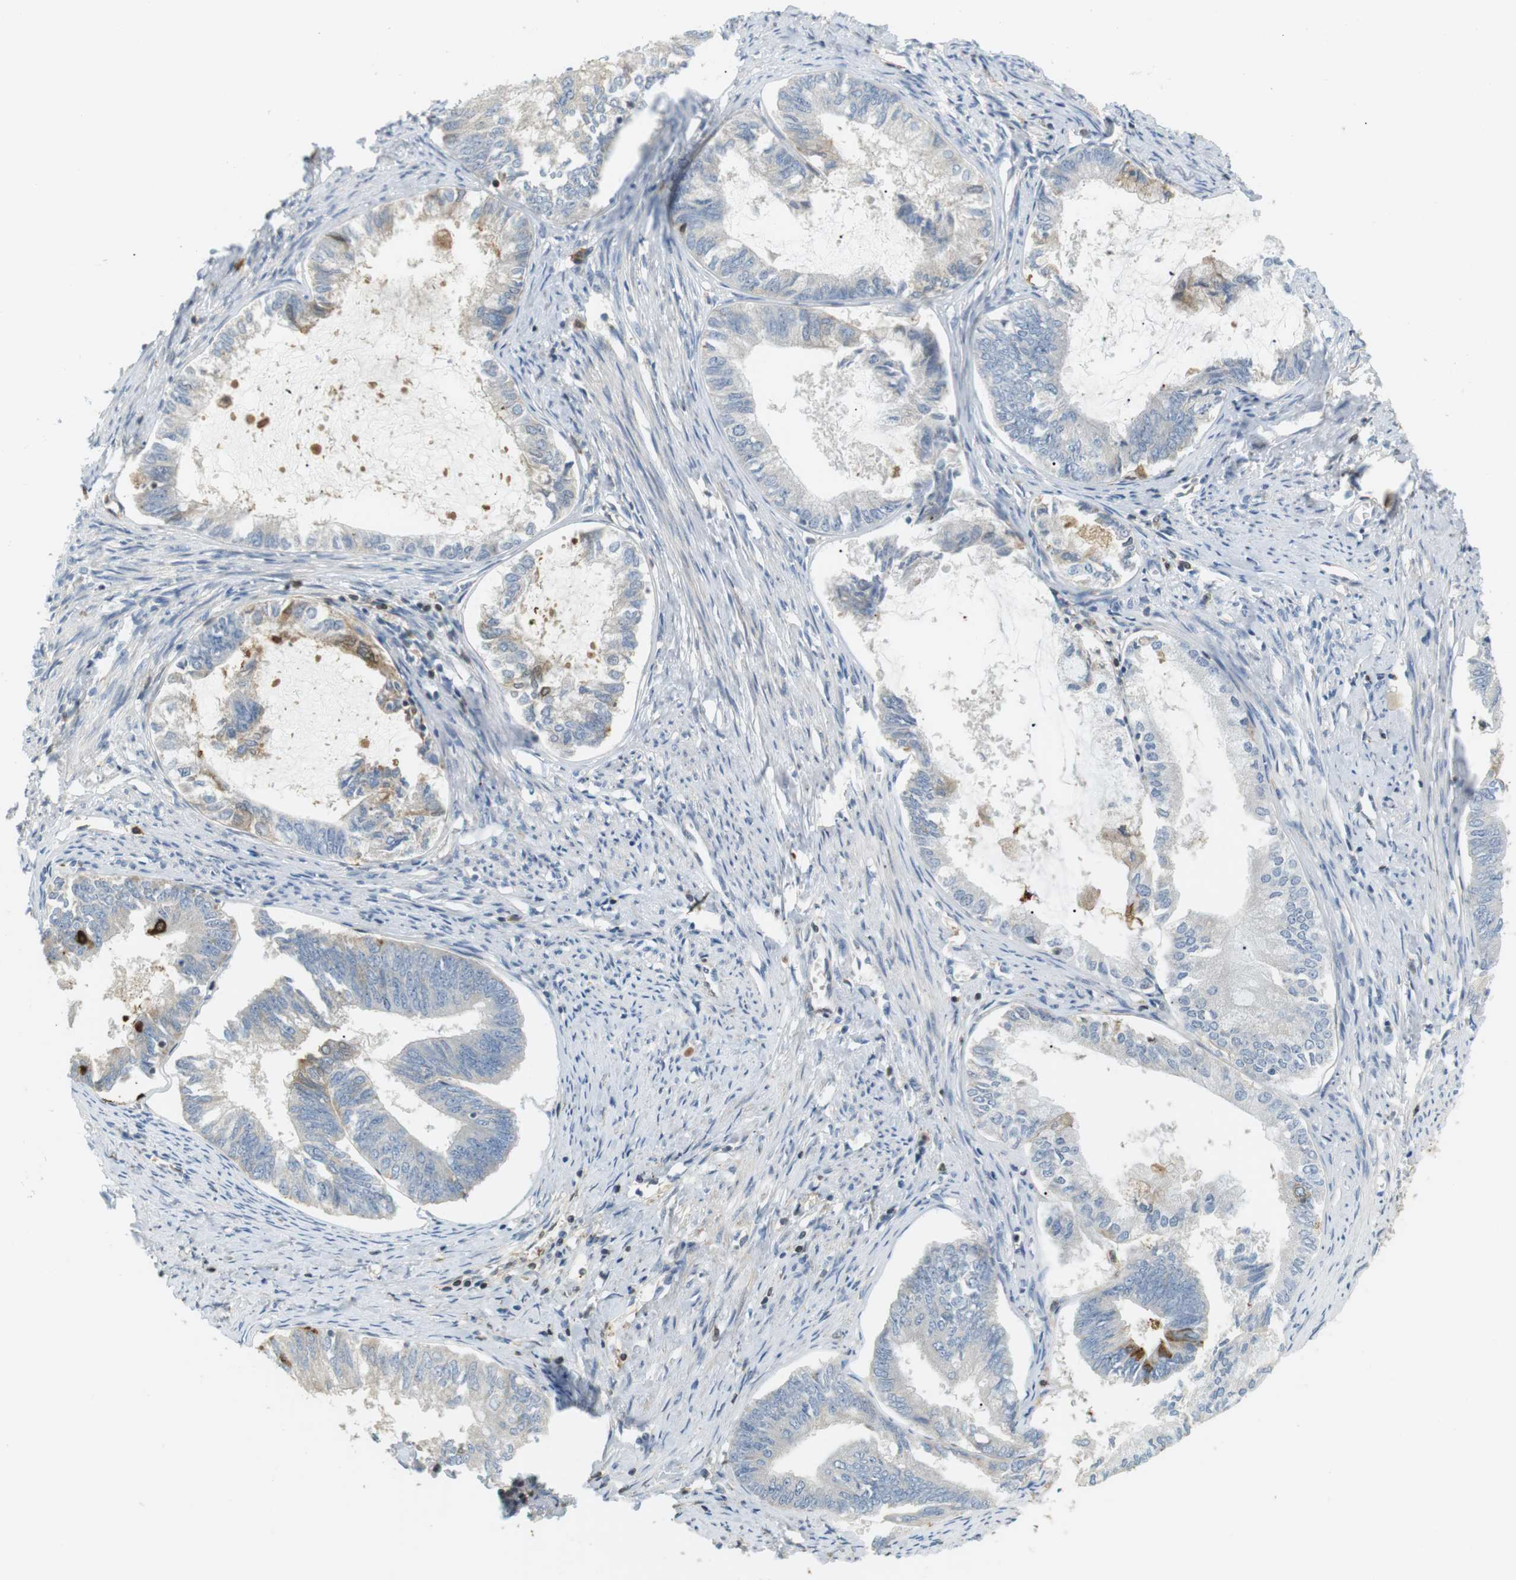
{"staining": {"intensity": "weak", "quantity": "<25%", "location": "cytoplasmic/membranous"}, "tissue": "endometrial cancer", "cell_type": "Tumor cells", "image_type": "cancer", "snomed": [{"axis": "morphology", "description": "Adenocarcinoma, NOS"}, {"axis": "topography", "description": "Endometrium"}], "caption": "This is an immunohistochemistry (IHC) photomicrograph of human endometrial cancer (adenocarcinoma). There is no staining in tumor cells.", "gene": "P2RY1", "patient": {"sex": "female", "age": 86}}